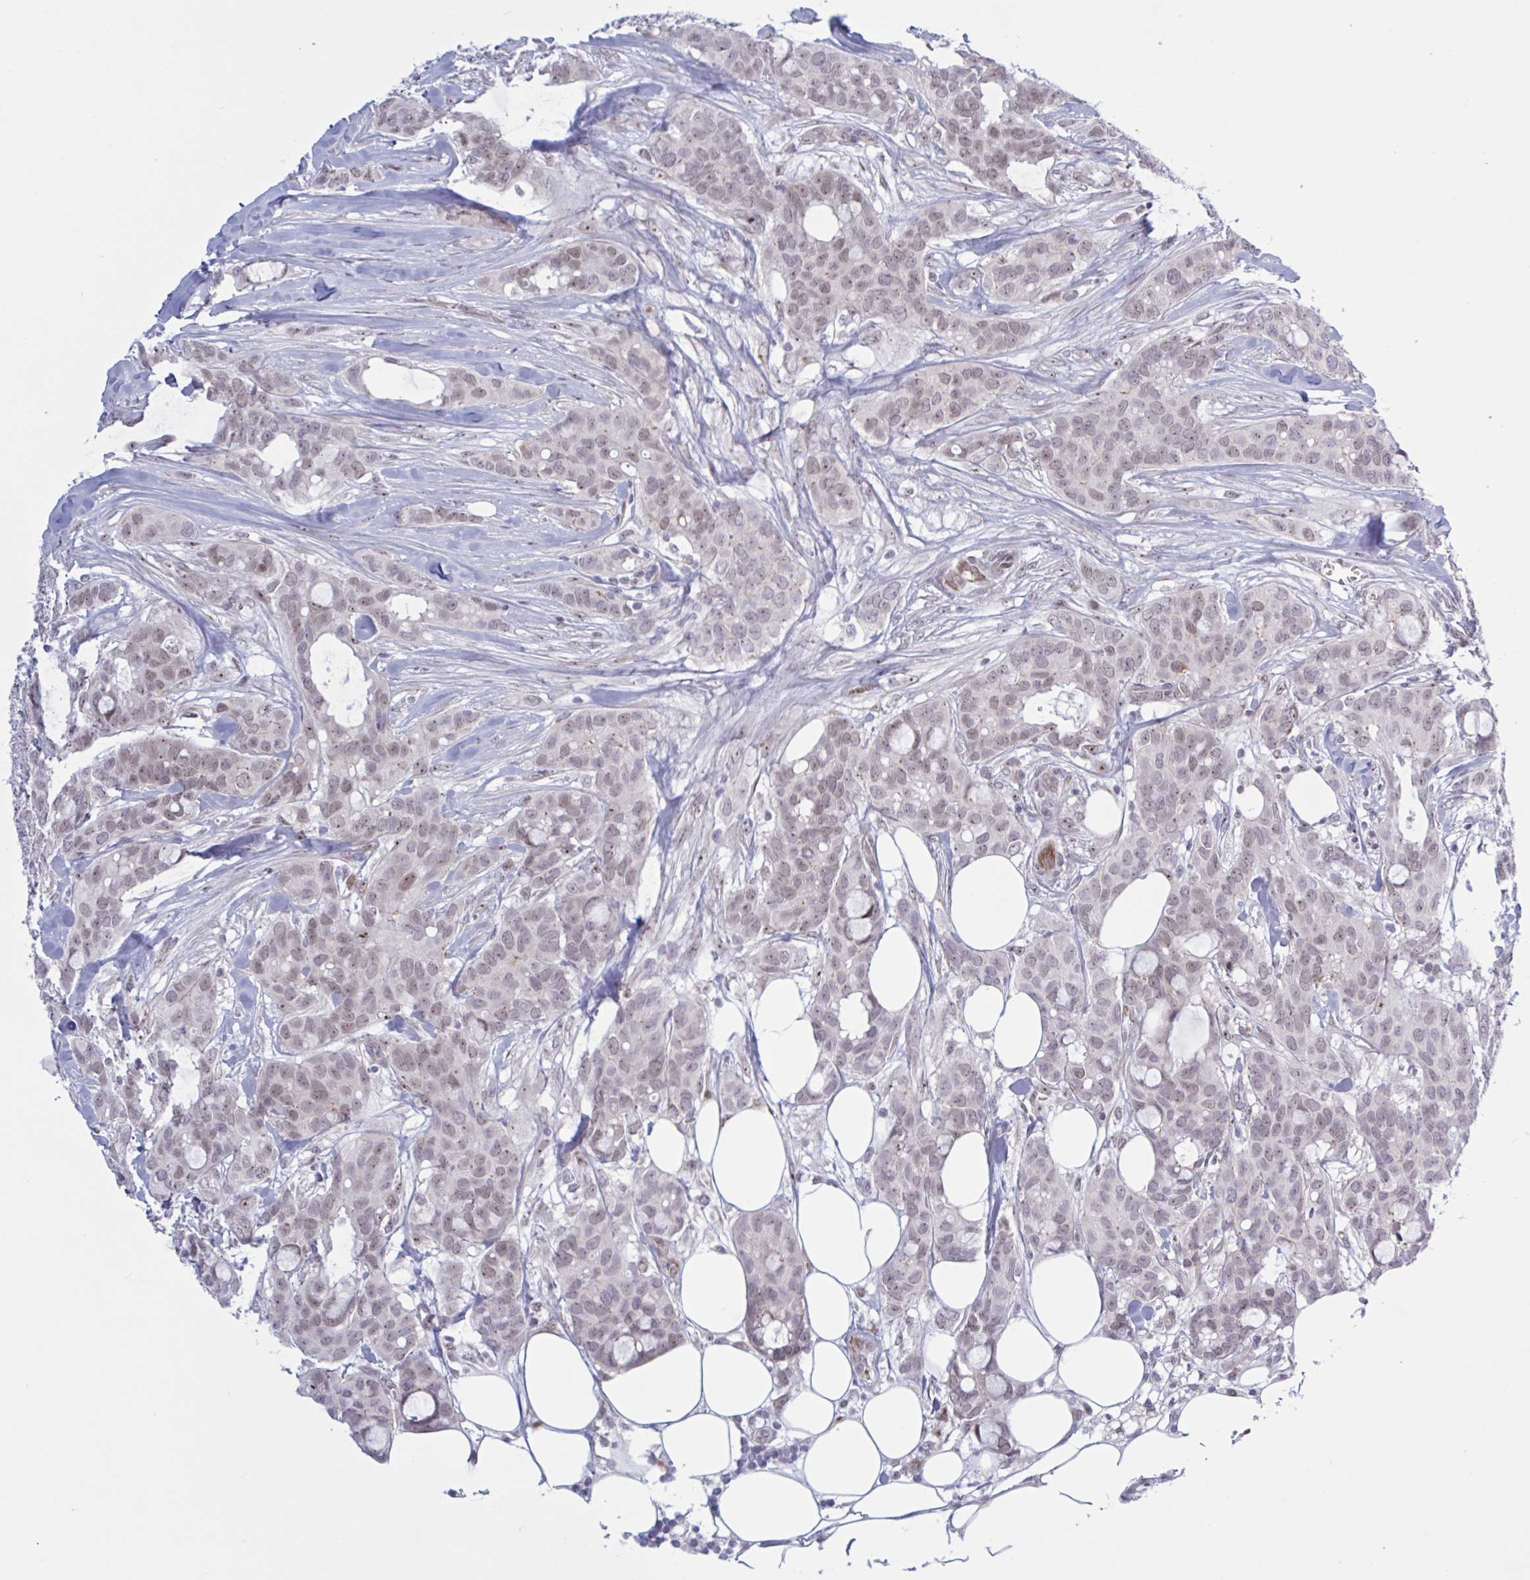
{"staining": {"intensity": "weak", "quantity": "<25%", "location": "nuclear"}, "tissue": "breast cancer", "cell_type": "Tumor cells", "image_type": "cancer", "snomed": [{"axis": "morphology", "description": "Duct carcinoma"}, {"axis": "topography", "description": "Breast"}], "caption": "Tumor cells are negative for protein expression in human breast cancer (intraductal carcinoma). (Immunohistochemistry, brightfield microscopy, high magnification).", "gene": "PRMT6", "patient": {"sex": "female", "age": 84}}